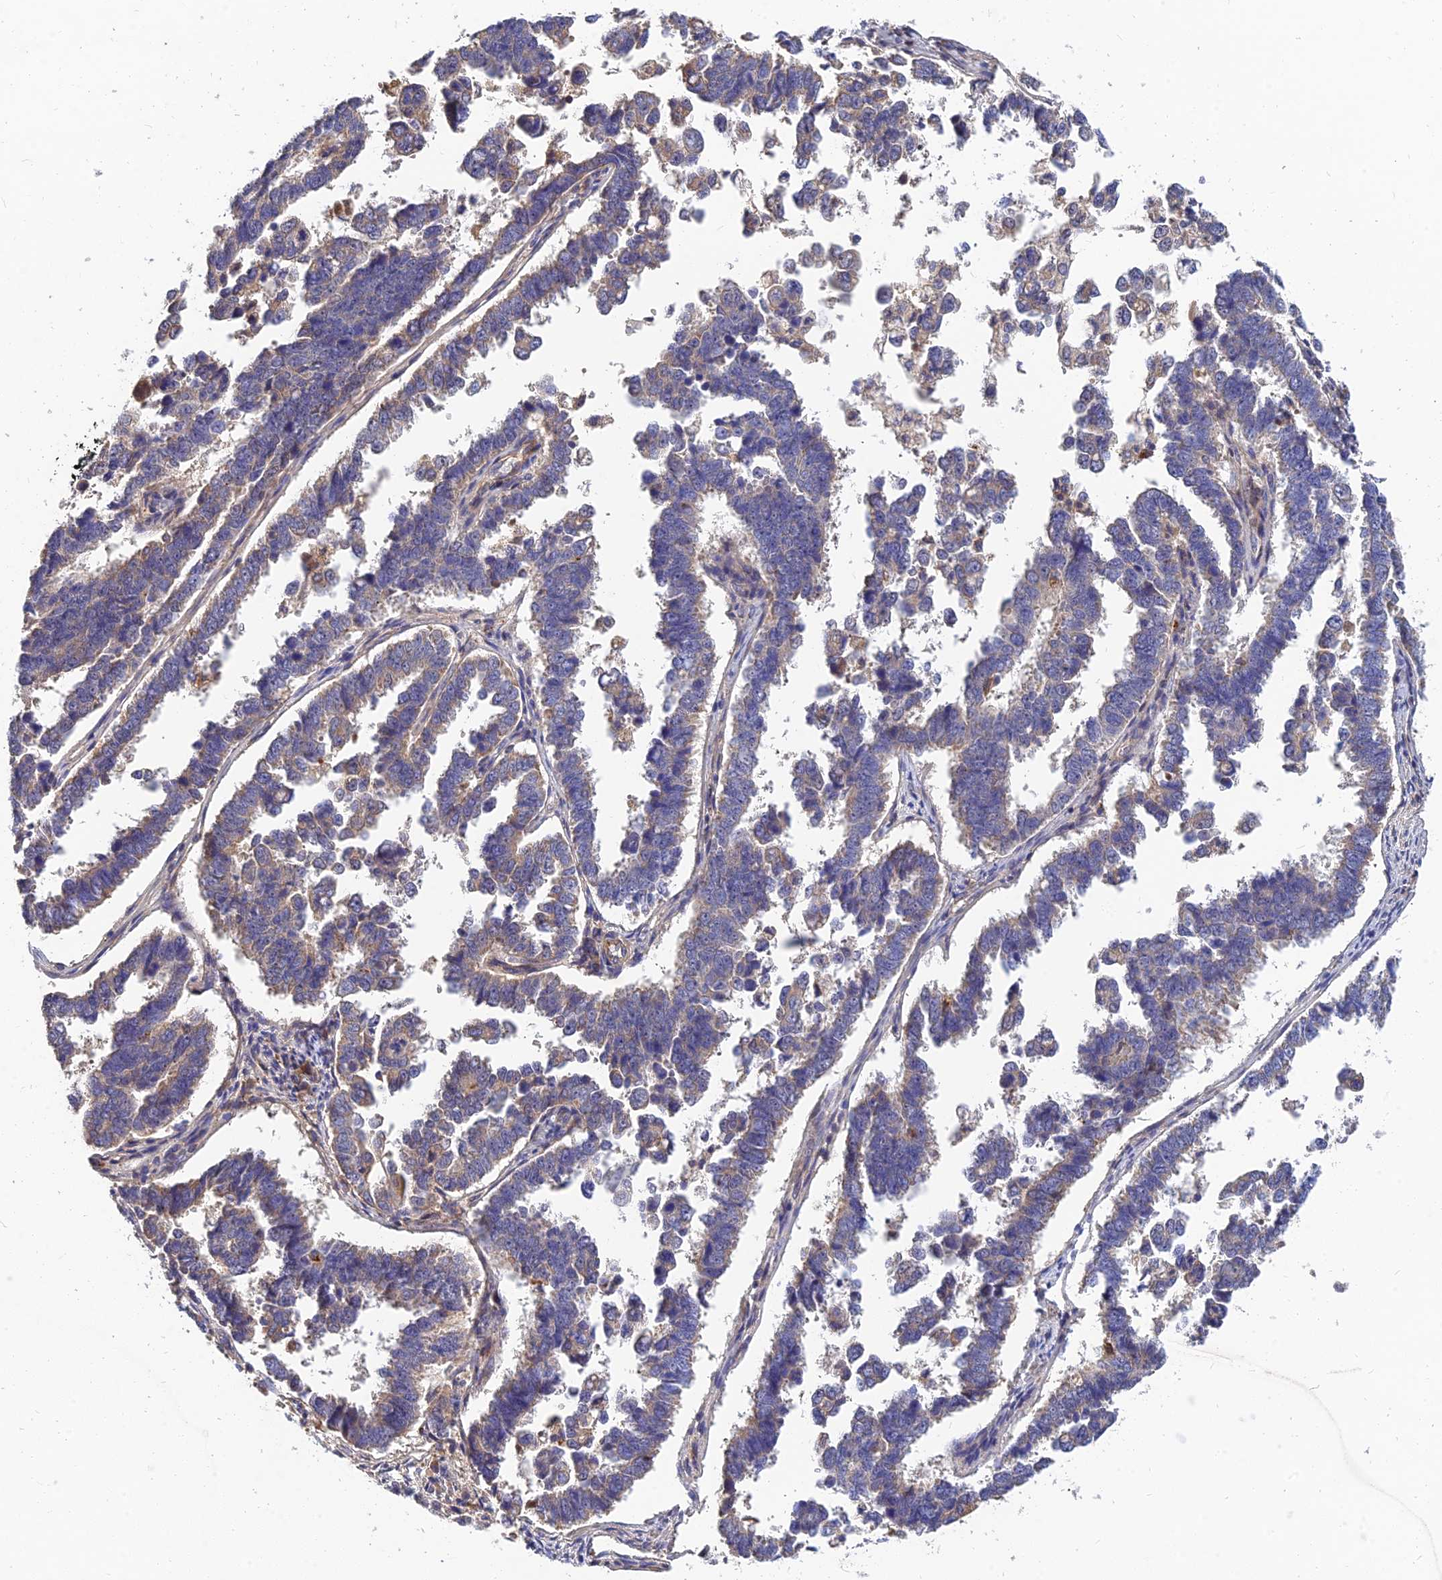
{"staining": {"intensity": "weak", "quantity": "25%-75%", "location": "cytoplasmic/membranous"}, "tissue": "endometrial cancer", "cell_type": "Tumor cells", "image_type": "cancer", "snomed": [{"axis": "morphology", "description": "Adenocarcinoma, NOS"}, {"axis": "topography", "description": "Endometrium"}], "caption": "The histopathology image displays staining of endometrial cancer (adenocarcinoma), revealing weak cytoplasmic/membranous protein positivity (brown color) within tumor cells. (DAB (3,3'-diaminobenzidine) IHC with brightfield microscopy, high magnification).", "gene": "MRPL35", "patient": {"sex": "female", "age": 75}}